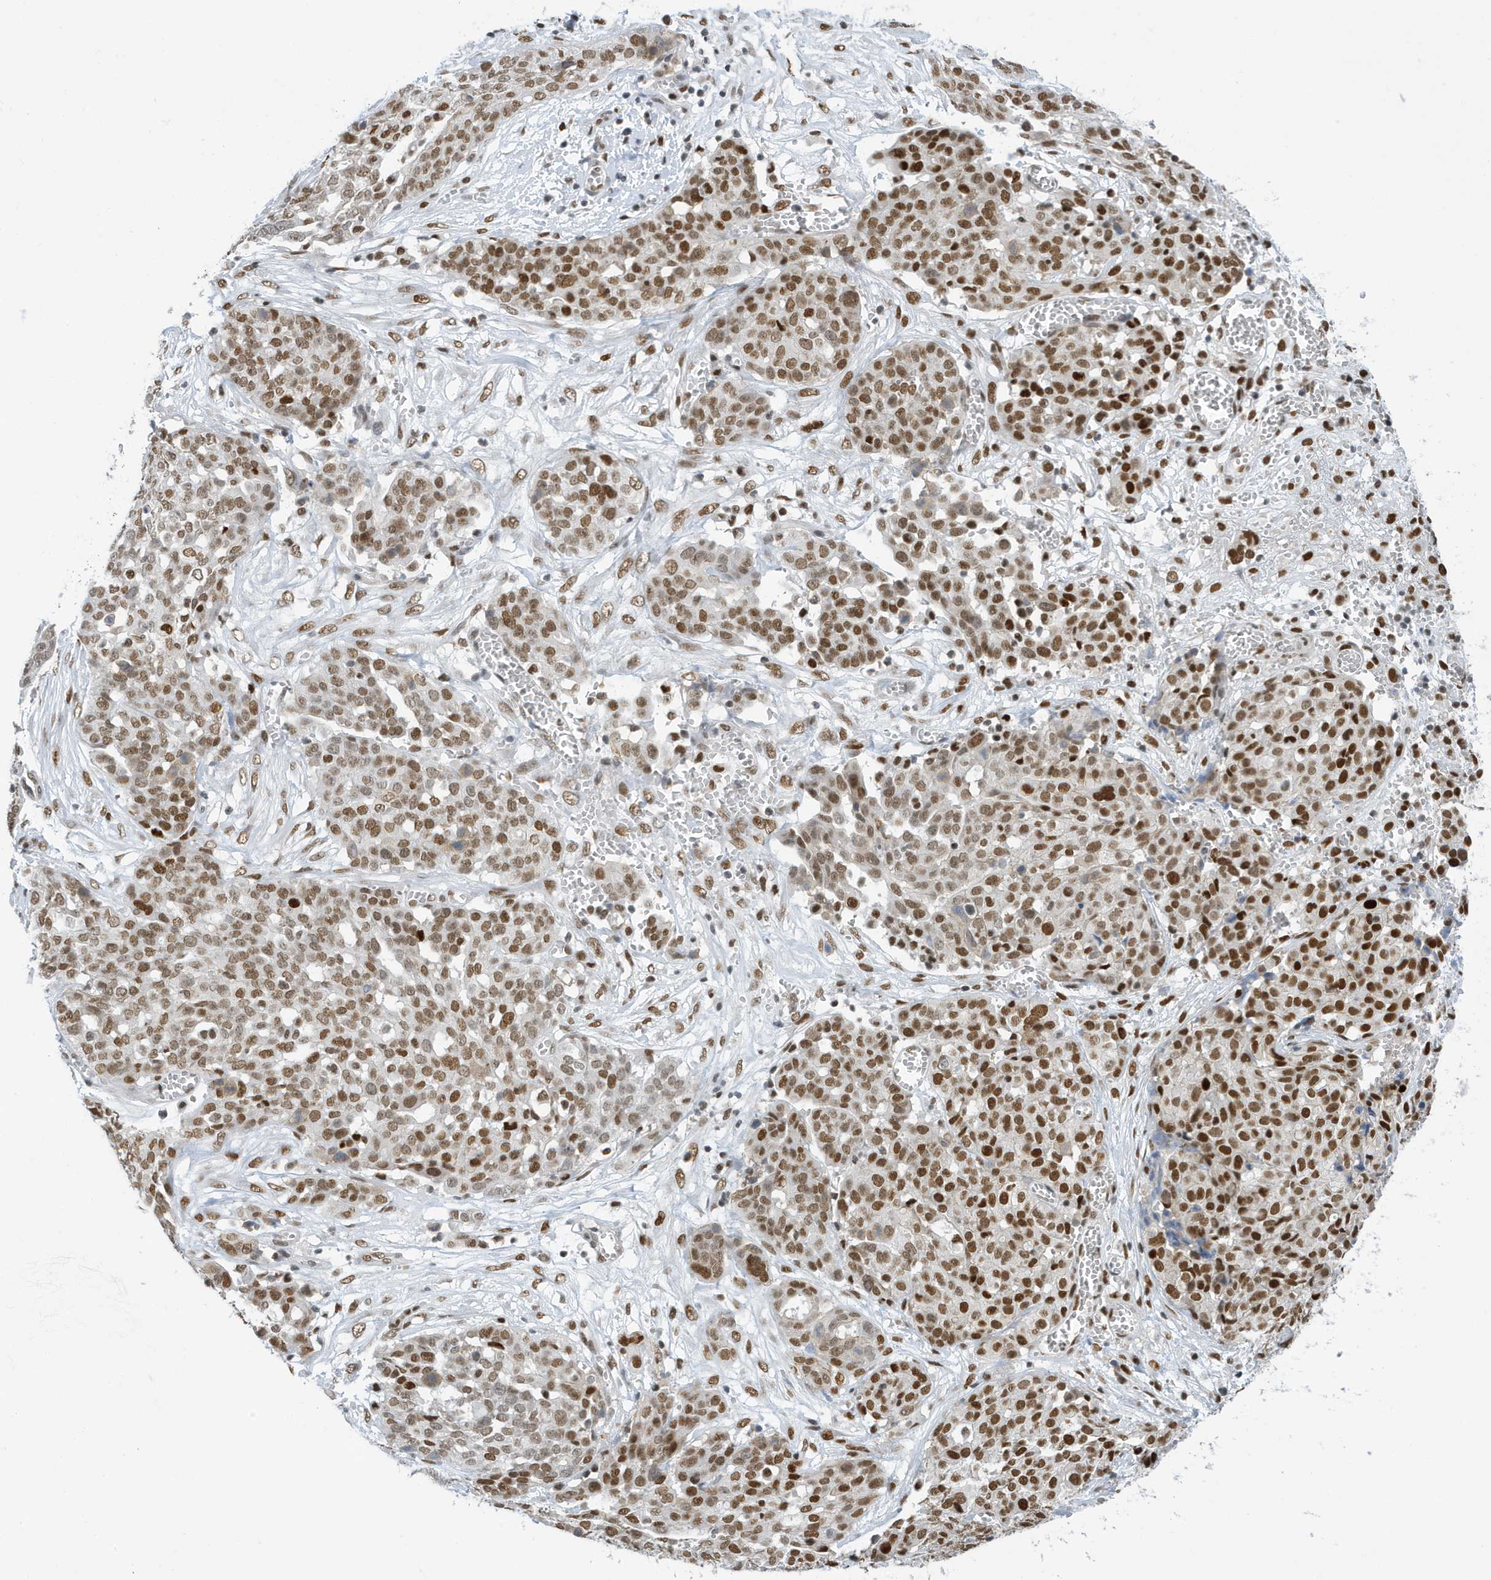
{"staining": {"intensity": "moderate", "quantity": ">75%", "location": "nuclear"}, "tissue": "ovarian cancer", "cell_type": "Tumor cells", "image_type": "cancer", "snomed": [{"axis": "morphology", "description": "Cystadenocarcinoma, serous, NOS"}, {"axis": "topography", "description": "Soft tissue"}, {"axis": "topography", "description": "Ovary"}], "caption": "Immunohistochemistry (IHC) of serous cystadenocarcinoma (ovarian) exhibits medium levels of moderate nuclear positivity in about >75% of tumor cells.", "gene": "PCYT1A", "patient": {"sex": "female", "age": 57}}